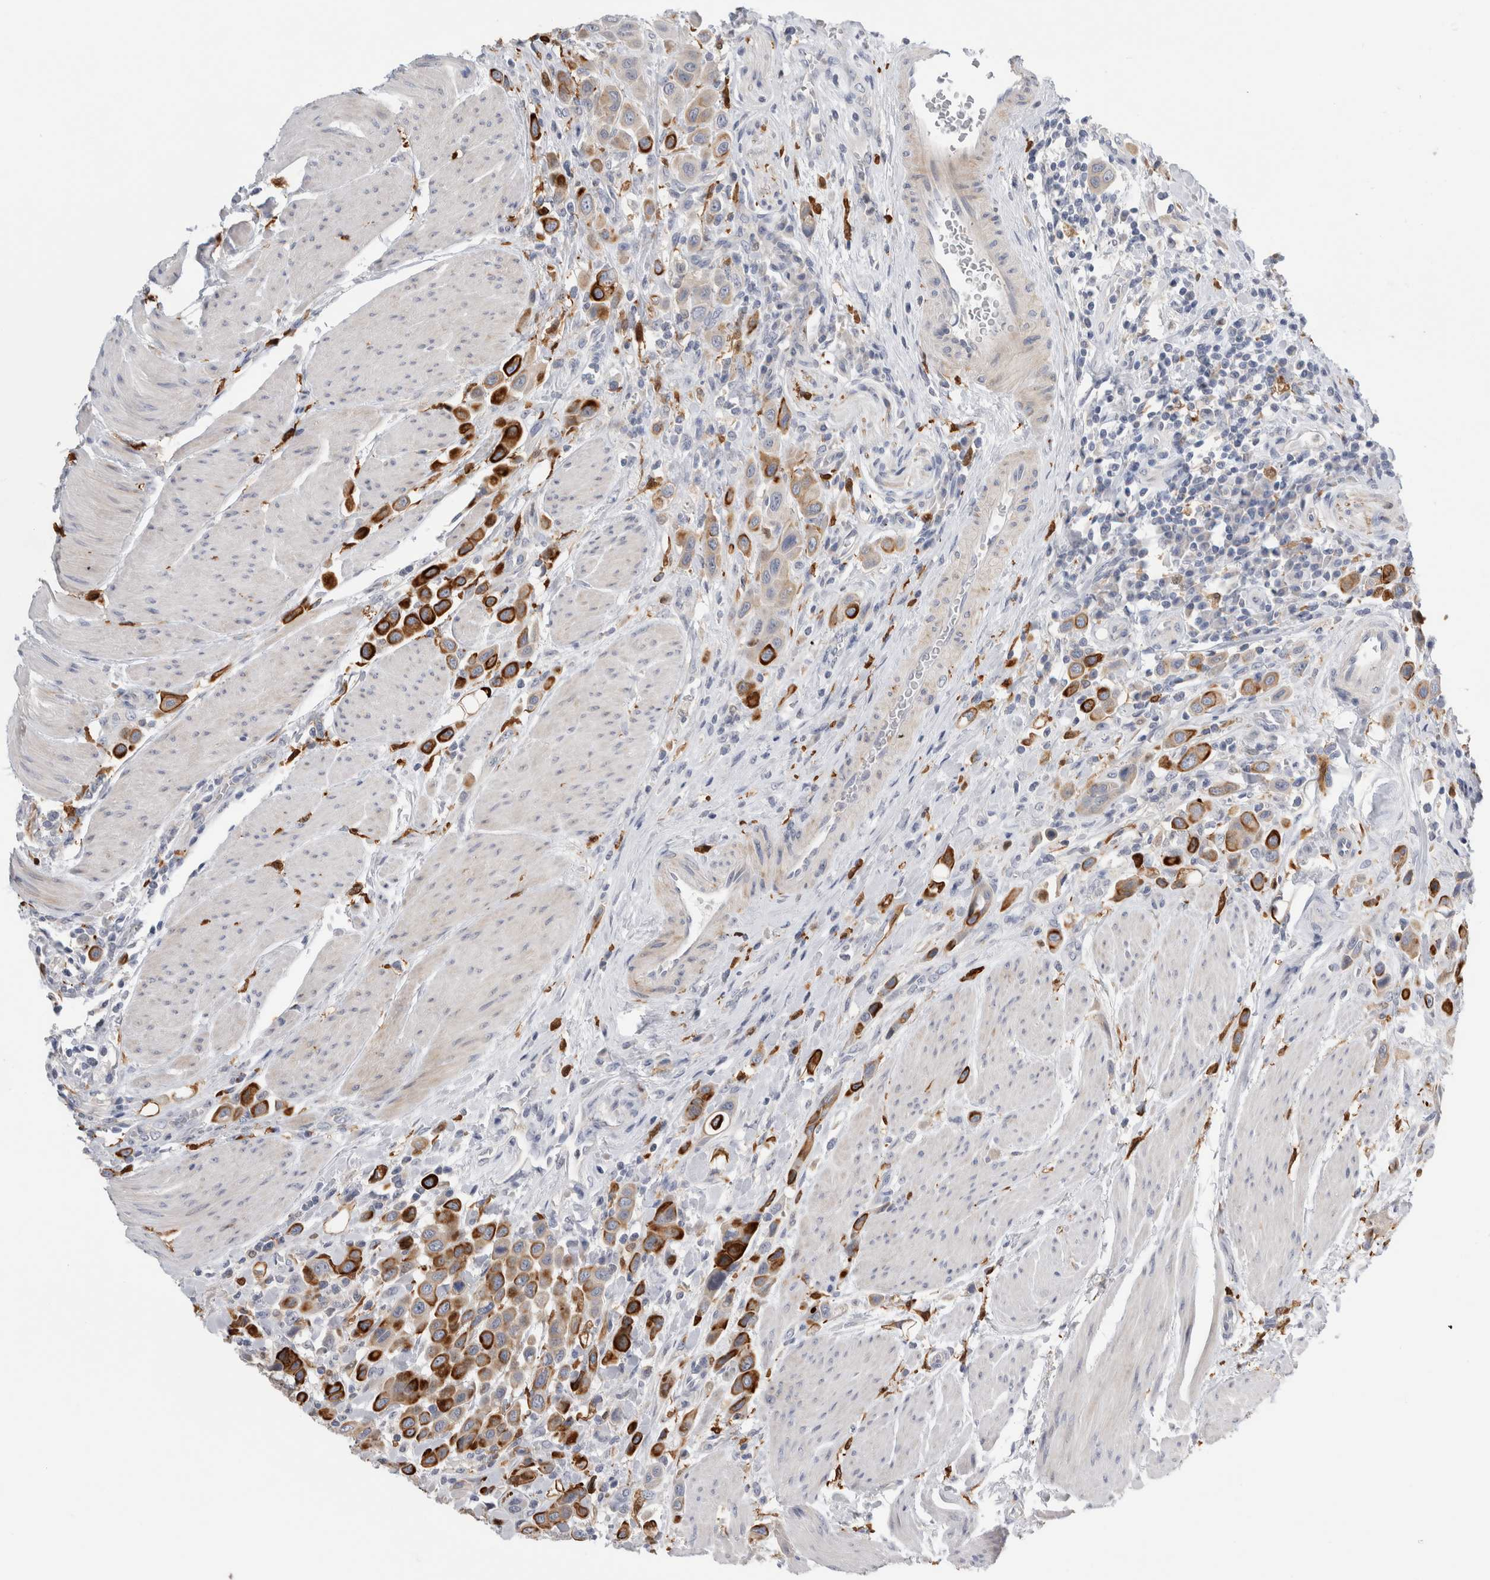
{"staining": {"intensity": "strong", "quantity": "25%-75%", "location": "cytoplasmic/membranous"}, "tissue": "urothelial cancer", "cell_type": "Tumor cells", "image_type": "cancer", "snomed": [{"axis": "morphology", "description": "Urothelial carcinoma, High grade"}, {"axis": "topography", "description": "Urinary bladder"}], "caption": "This image shows immunohistochemistry (IHC) staining of human urothelial carcinoma (high-grade), with high strong cytoplasmic/membranous expression in about 25%-75% of tumor cells.", "gene": "SLC20A2", "patient": {"sex": "male", "age": 50}}